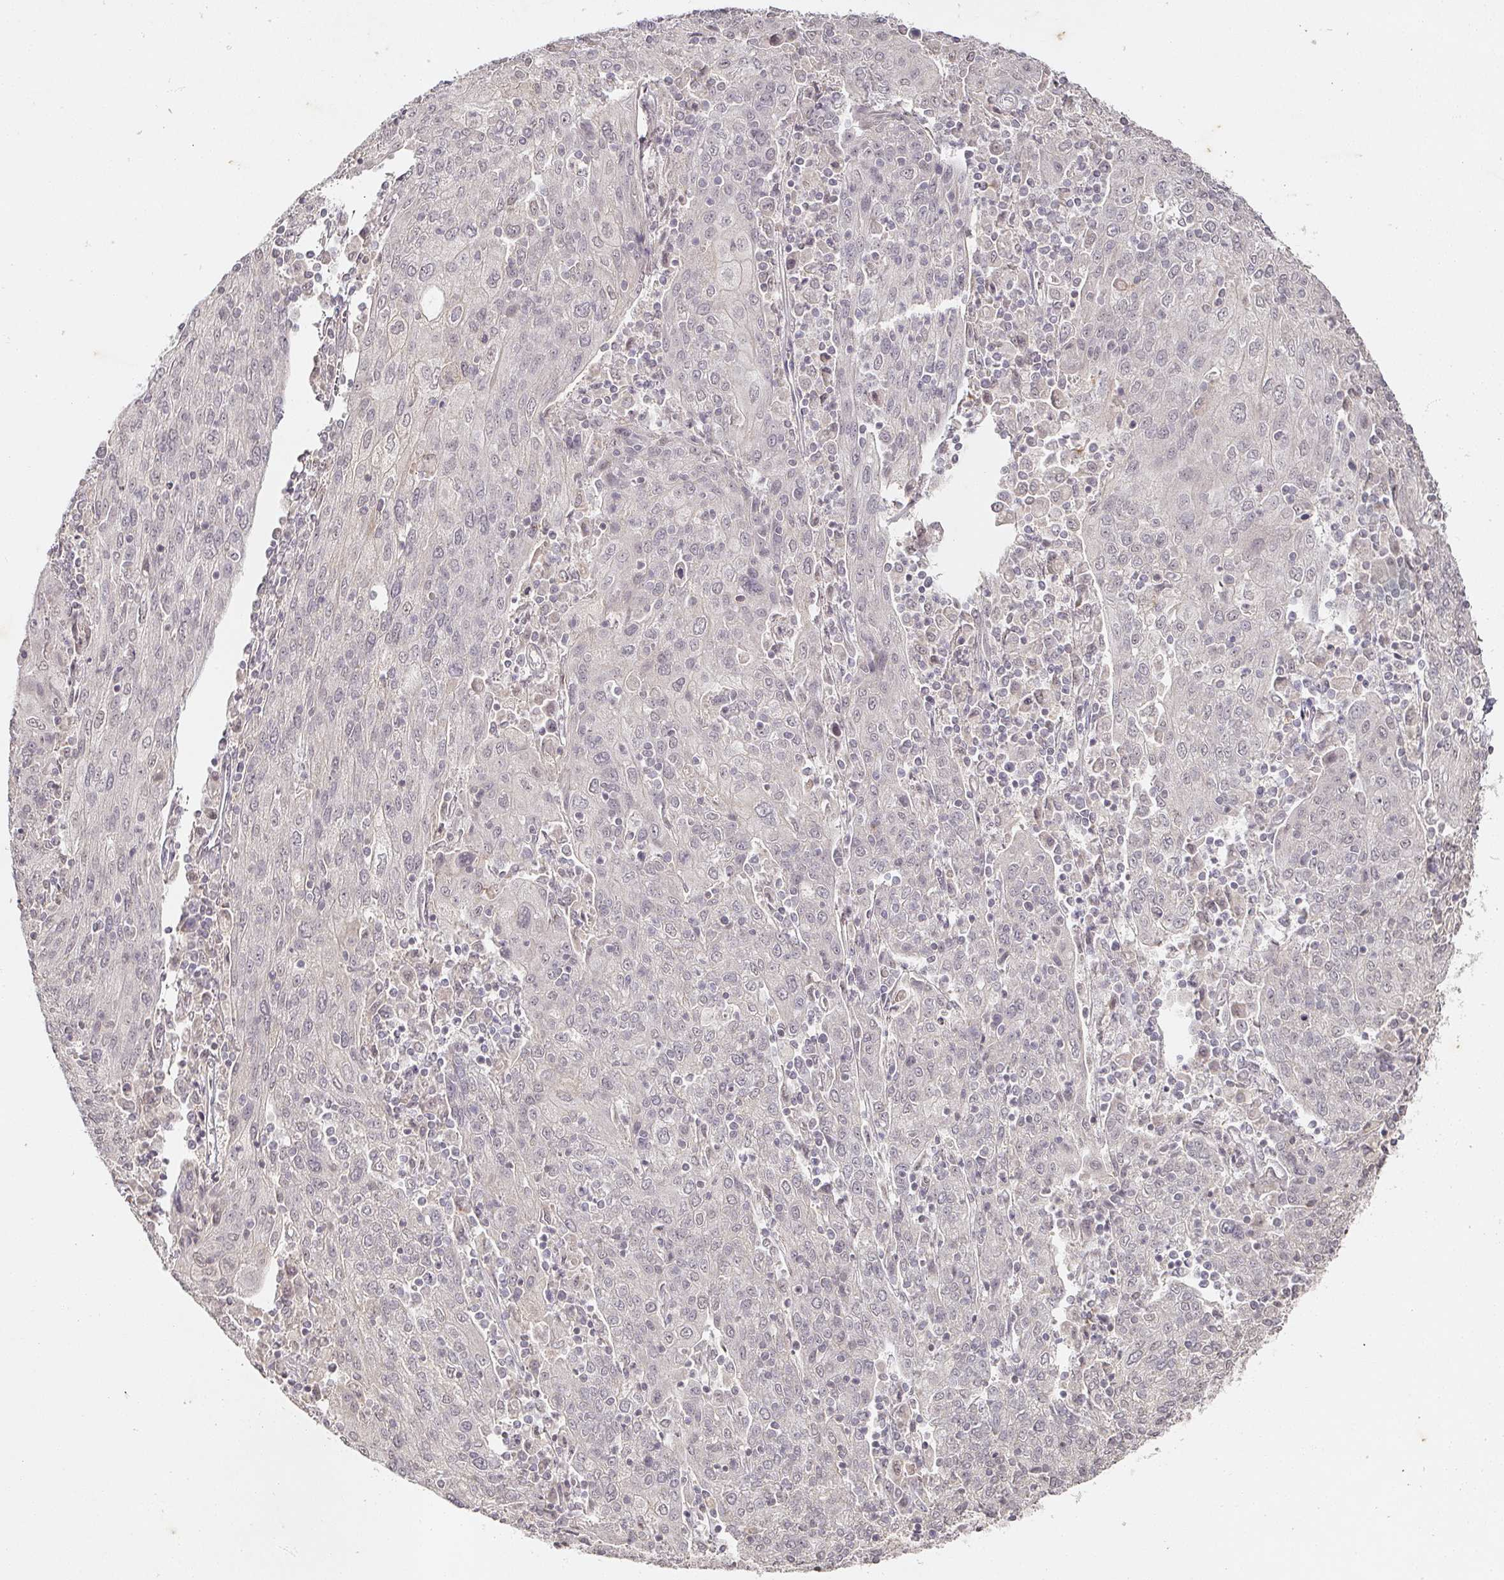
{"staining": {"intensity": "negative", "quantity": "none", "location": "none"}, "tissue": "cervical cancer", "cell_type": "Tumor cells", "image_type": "cancer", "snomed": [{"axis": "morphology", "description": "Squamous cell carcinoma, NOS"}, {"axis": "topography", "description": "Cervix"}], "caption": "An image of human cervical cancer is negative for staining in tumor cells.", "gene": "CAPN5", "patient": {"sex": "female", "age": 67}}